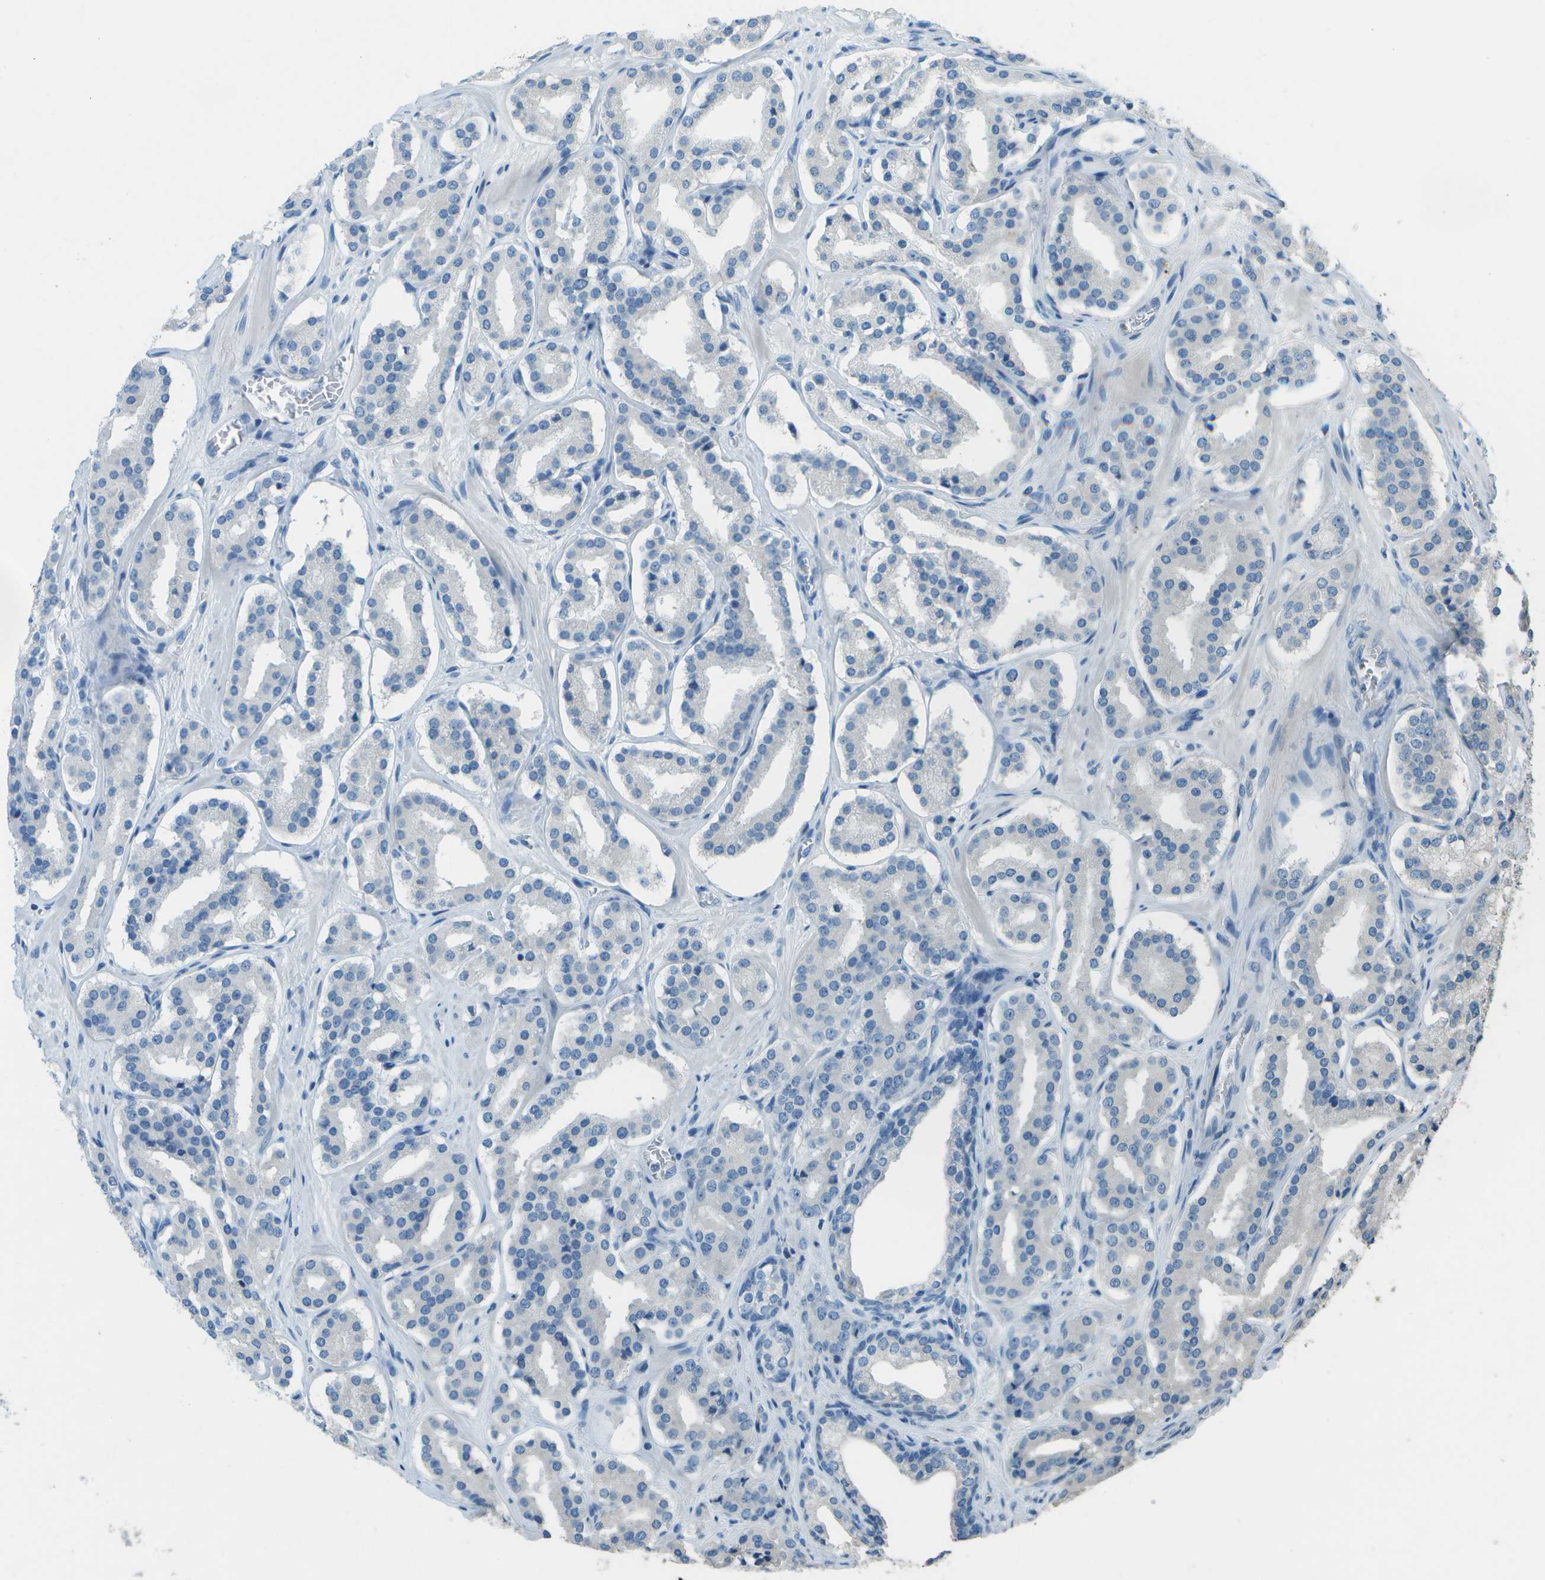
{"staining": {"intensity": "negative", "quantity": "none", "location": "none"}, "tissue": "prostate cancer", "cell_type": "Tumor cells", "image_type": "cancer", "snomed": [{"axis": "morphology", "description": "Adenocarcinoma, High grade"}, {"axis": "topography", "description": "Prostate"}], "caption": "There is no significant expression in tumor cells of adenocarcinoma (high-grade) (prostate). (DAB IHC with hematoxylin counter stain).", "gene": "LGI2", "patient": {"sex": "male", "age": 60}}